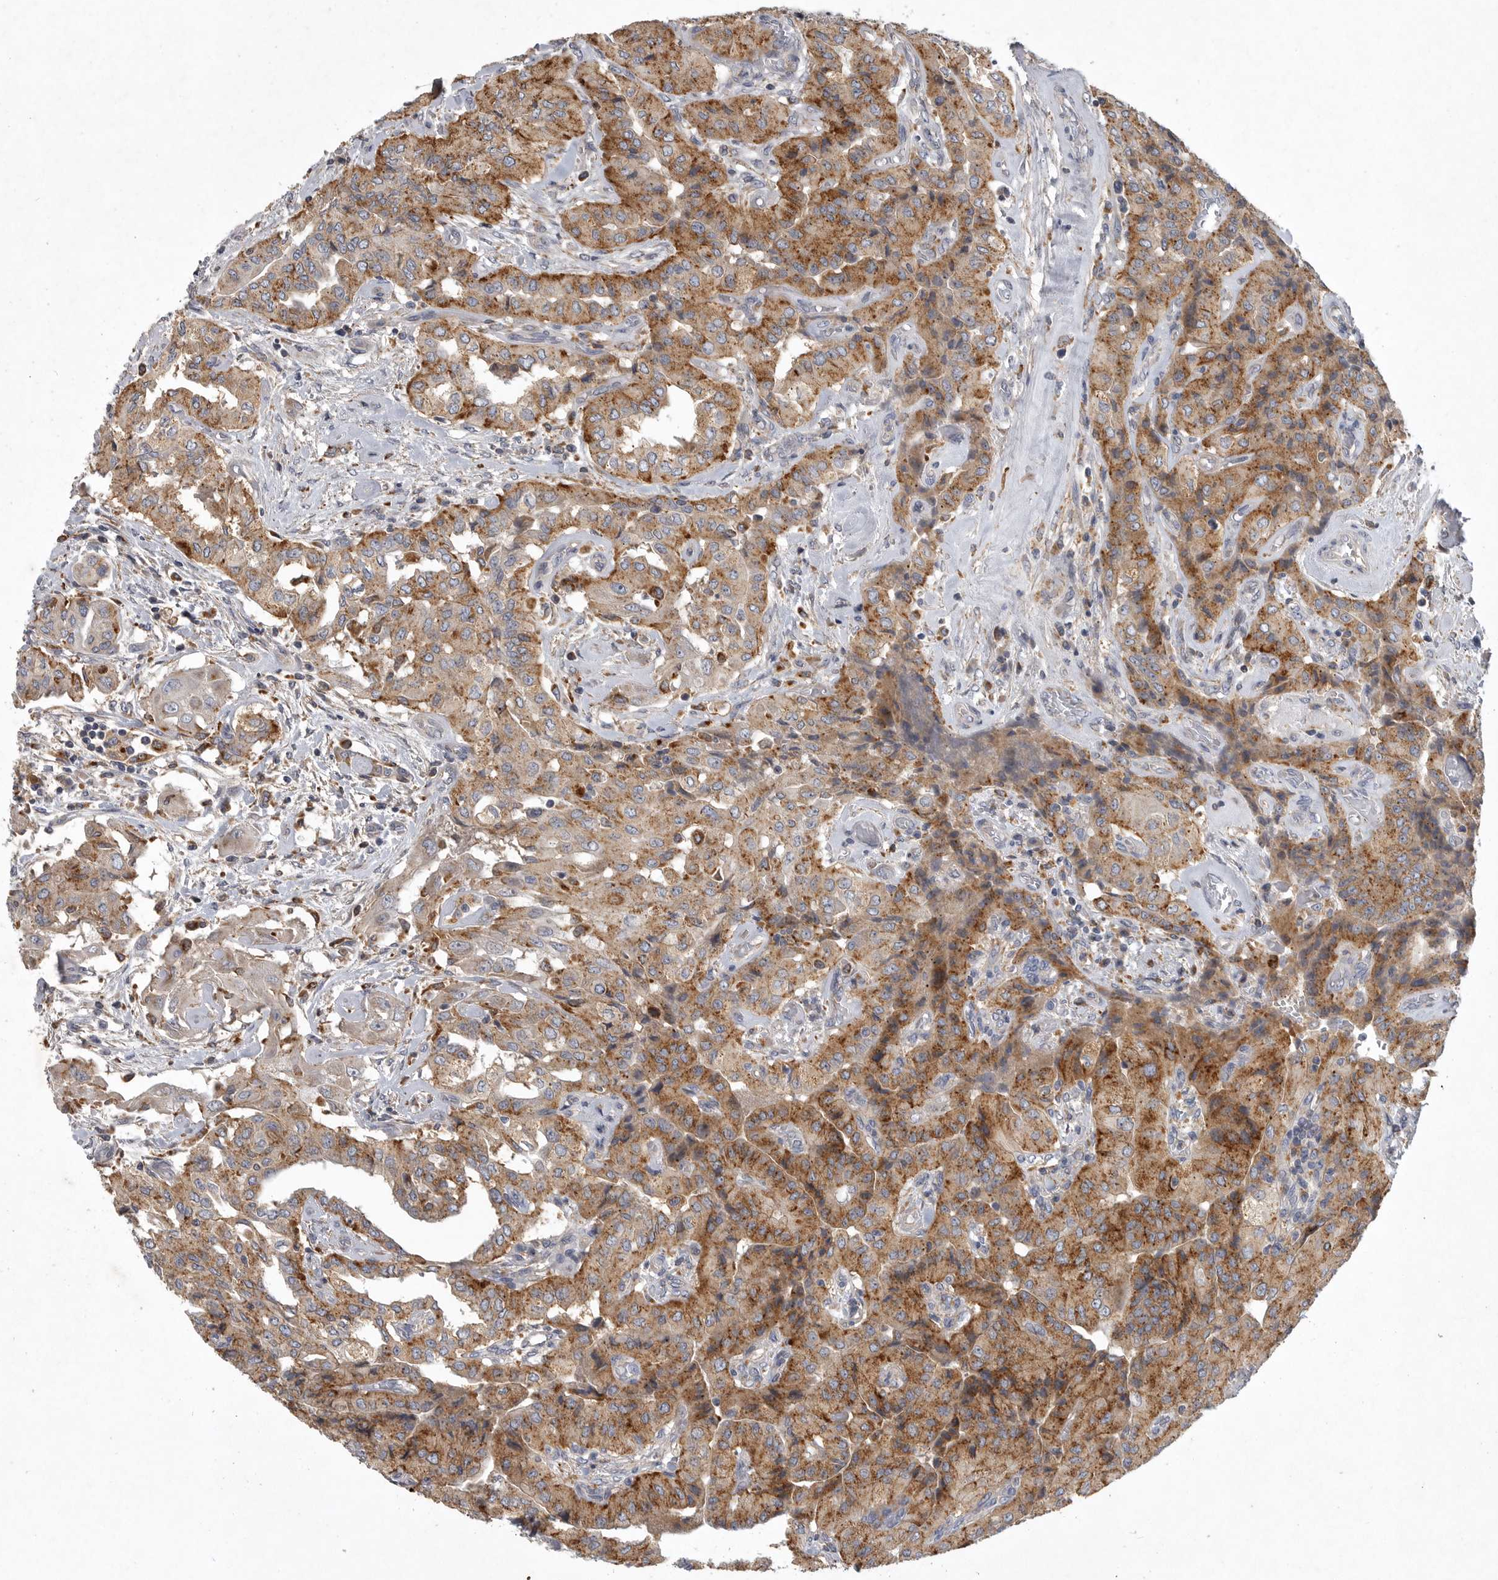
{"staining": {"intensity": "moderate", "quantity": ">75%", "location": "cytoplasmic/membranous"}, "tissue": "thyroid cancer", "cell_type": "Tumor cells", "image_type": "cancer", "snomed": [{"axis": "morphology", "description": "Papillary adenocarcinoma, NOS"}, {"axis": "topography", "description": "Thyroid gland"}], "caption": "Immunohistochemical staining of thyroid cancer displays medium levels of moderate cytoplasmic/membranous expression in approximately >75% of tumor cells.", "gene": "LAMTOR3", "patient": {"sex": "female", "age": 59}}